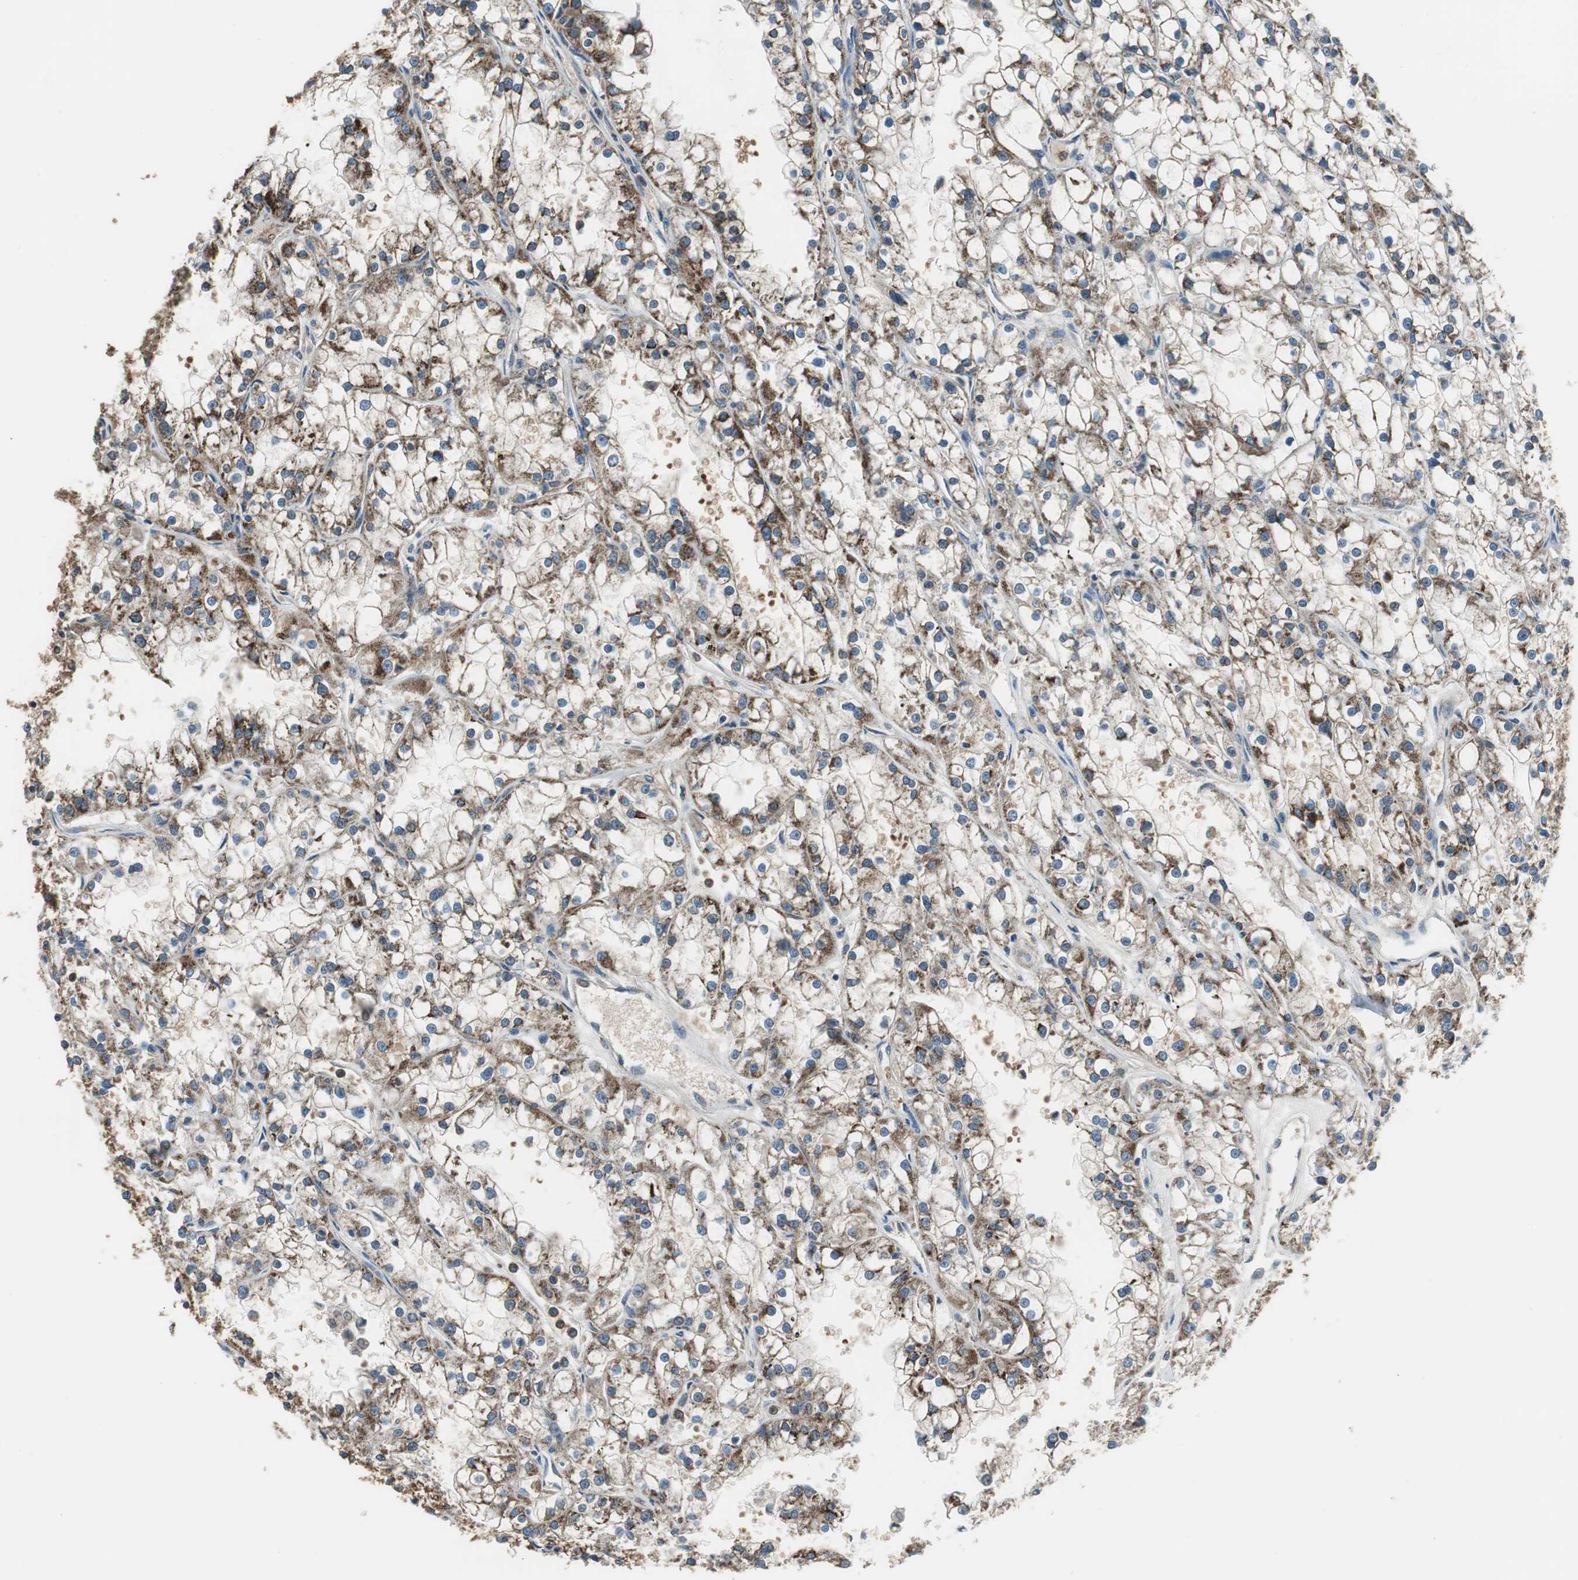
{"staining": {"intensity": "strong", "quantity": ">75%", "location": "cytoplasmic/membranous"}, "tissue": "renal cancer", "cell_type": "Tumor cells", "image_type": "cancer", "snomed": [{"axis": "morphology", "description": "Adenocarcinoma, NOS"}, {"axis": "topography", "description": "Kidney"}], "caption": "Immunohistochemical staining of renal cancer (adenocarcinoma) displays high levels of strong cytoplasmic/membranous positivity in approximately >75% of tumor cells. The staining was performed using DAB (3,3'-diaminobenzidine), with brown indicating positive protein expression. Nuclei are stained blue with hematoxylin.", "gene": "PI4KB", "patient": {"sex": "female", "age": 52}}